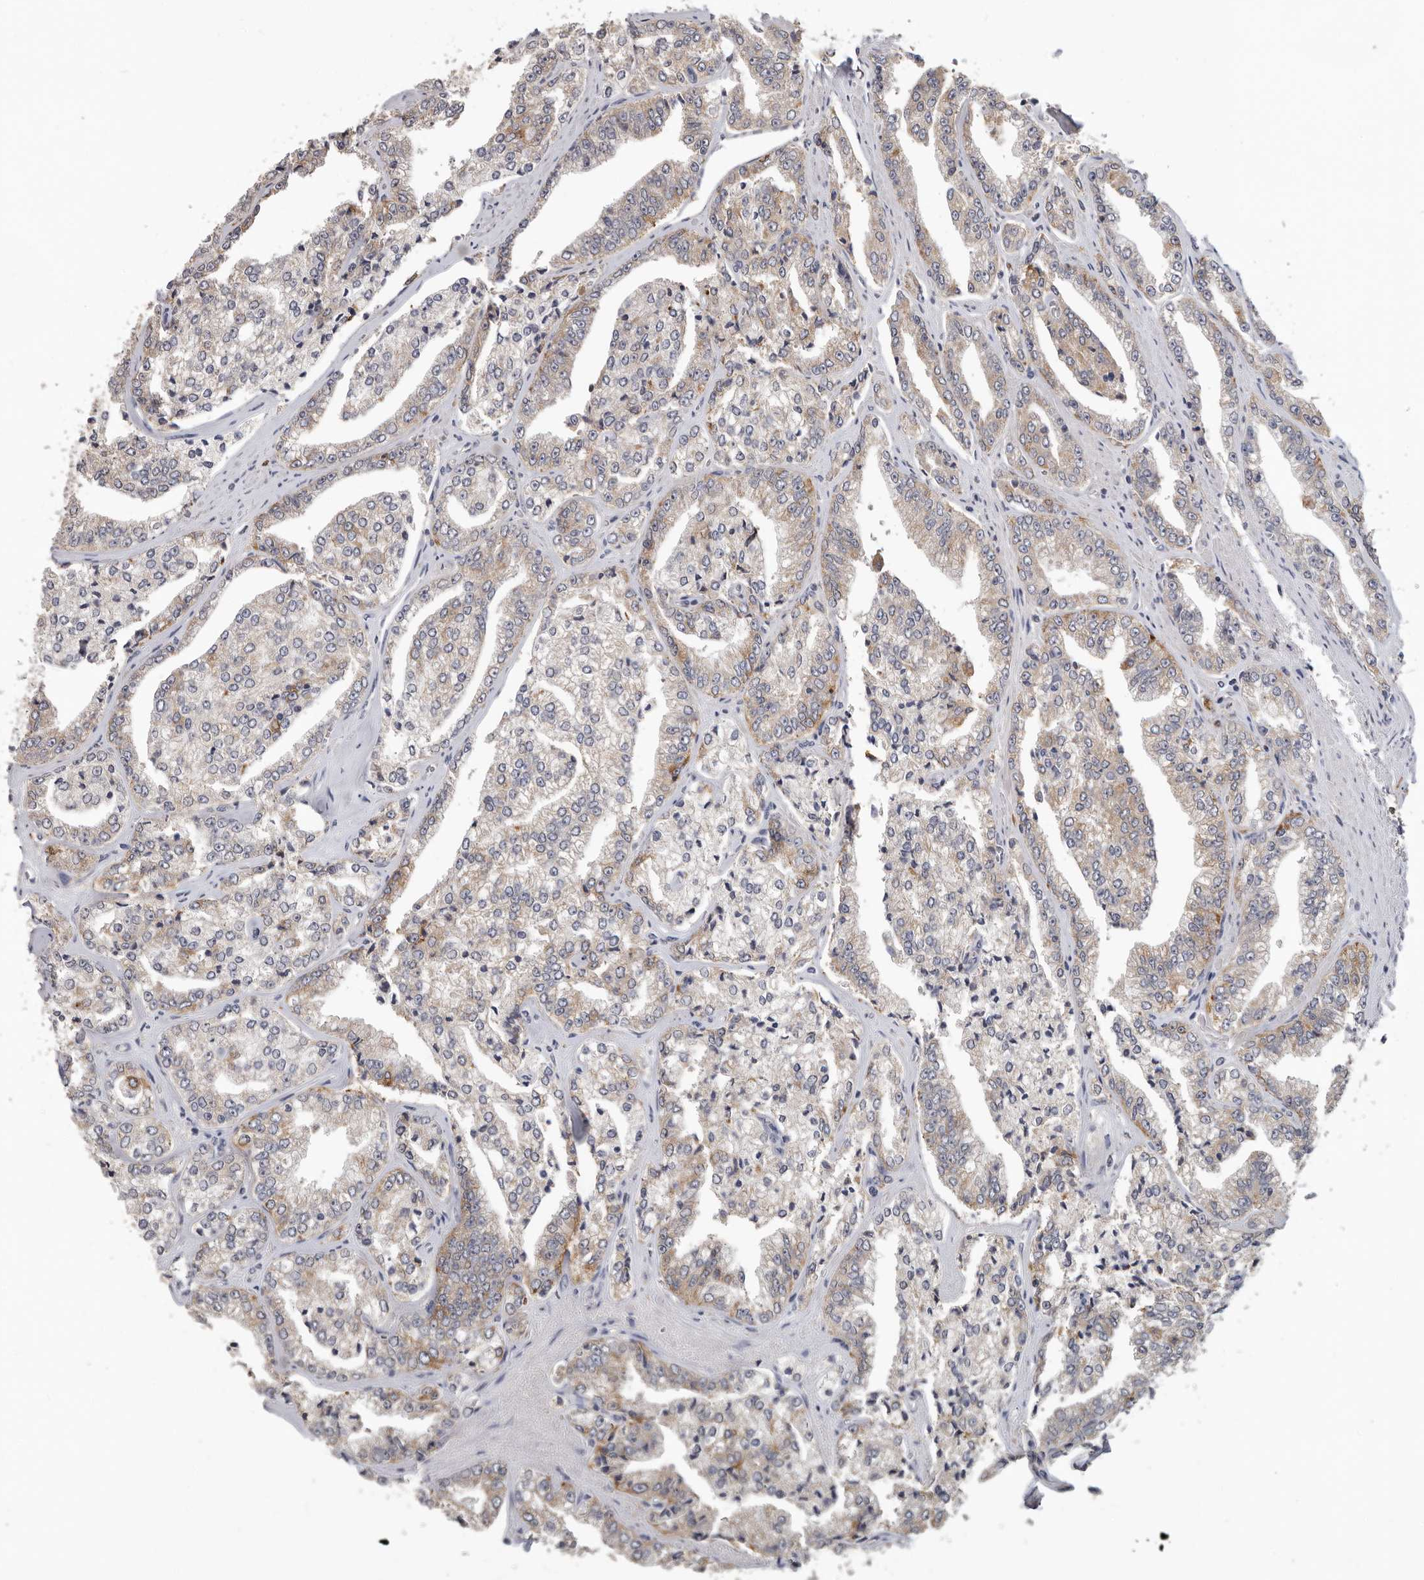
{"staining": {"intensity": "weak", "quantity": "25%-75%", "location": "cytoplasmic/membranous"}, "tissue": "prostate cancer", "cell_type": "Tumor cells", "image_type": "cancer", "snomed": [{"axis": "morphology", "description": "Adenocarcinoma, High grade"}, {"axis": "topography", "description": "Prostate"}], "caption": "The image shows staining of prostate cancer, revealing weak cytoplasmic/membranous protein staining (brown color) within tumor cells.", "gene": "TFRC", "patient": {"sex": "male", "age": 71}}